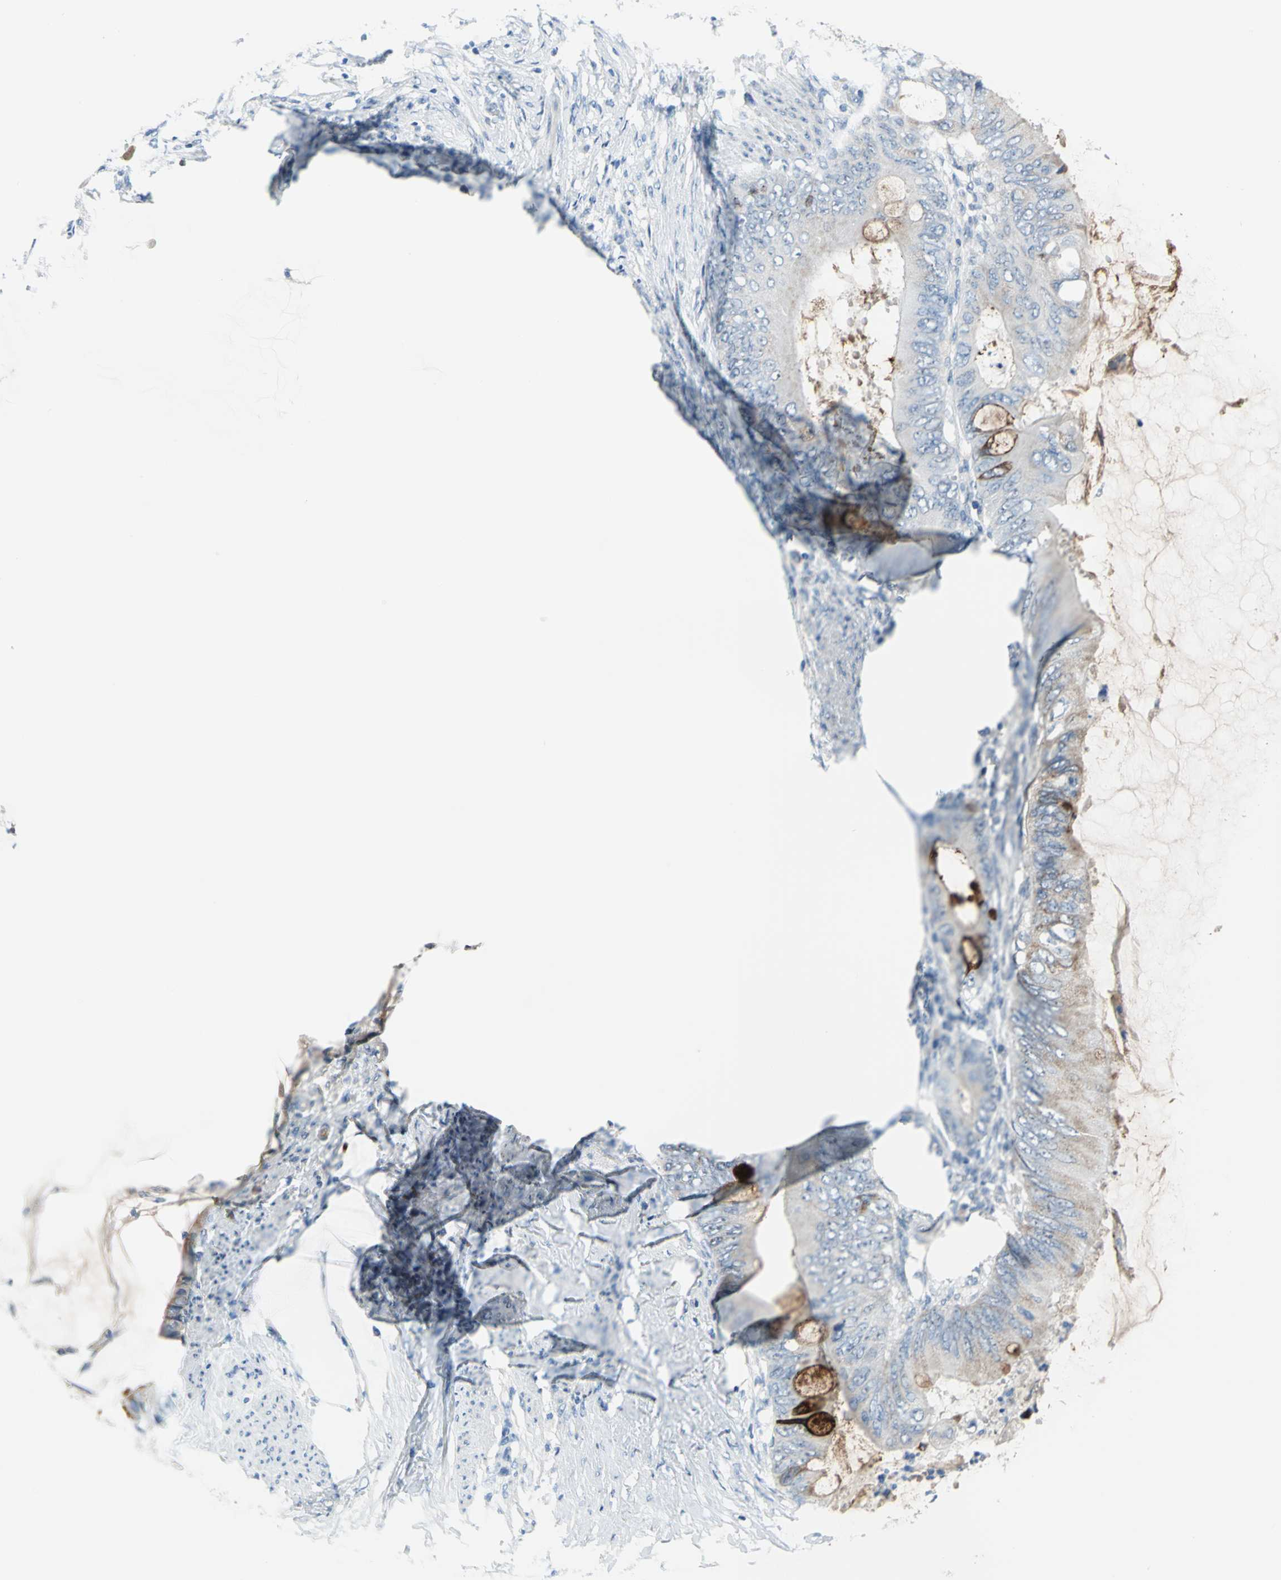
{"staining": {"intensity": "moderate", "quantity": "<25%", "location": "cytoplasmic/membranous"}, "tissue": "colorectal cancer", "cell_type": "Tumor cells", "image_type": "cancer", "snomed": [{"axis": "morphology", "description": "Normal tissue, NOS"}, {"axis": "morphology", "description": "Adenocarcinoma, NOS"}, {"axis": "topography", "description": "Rectum"}, {"axis": "topography", "description": "Peripheral nerve tissue"}], "caption": "IHC micrograph of neoplastic tissue: colorectal cancer stained using IHC reveals low levels of moderate protein expression localized specifically in the cytoplasmic/membranous of tumor cells, appearing as a cytoplasmic/membranous brown color.", "gene": "MUC4", "patient": {"sex": "female", "age": 77}}